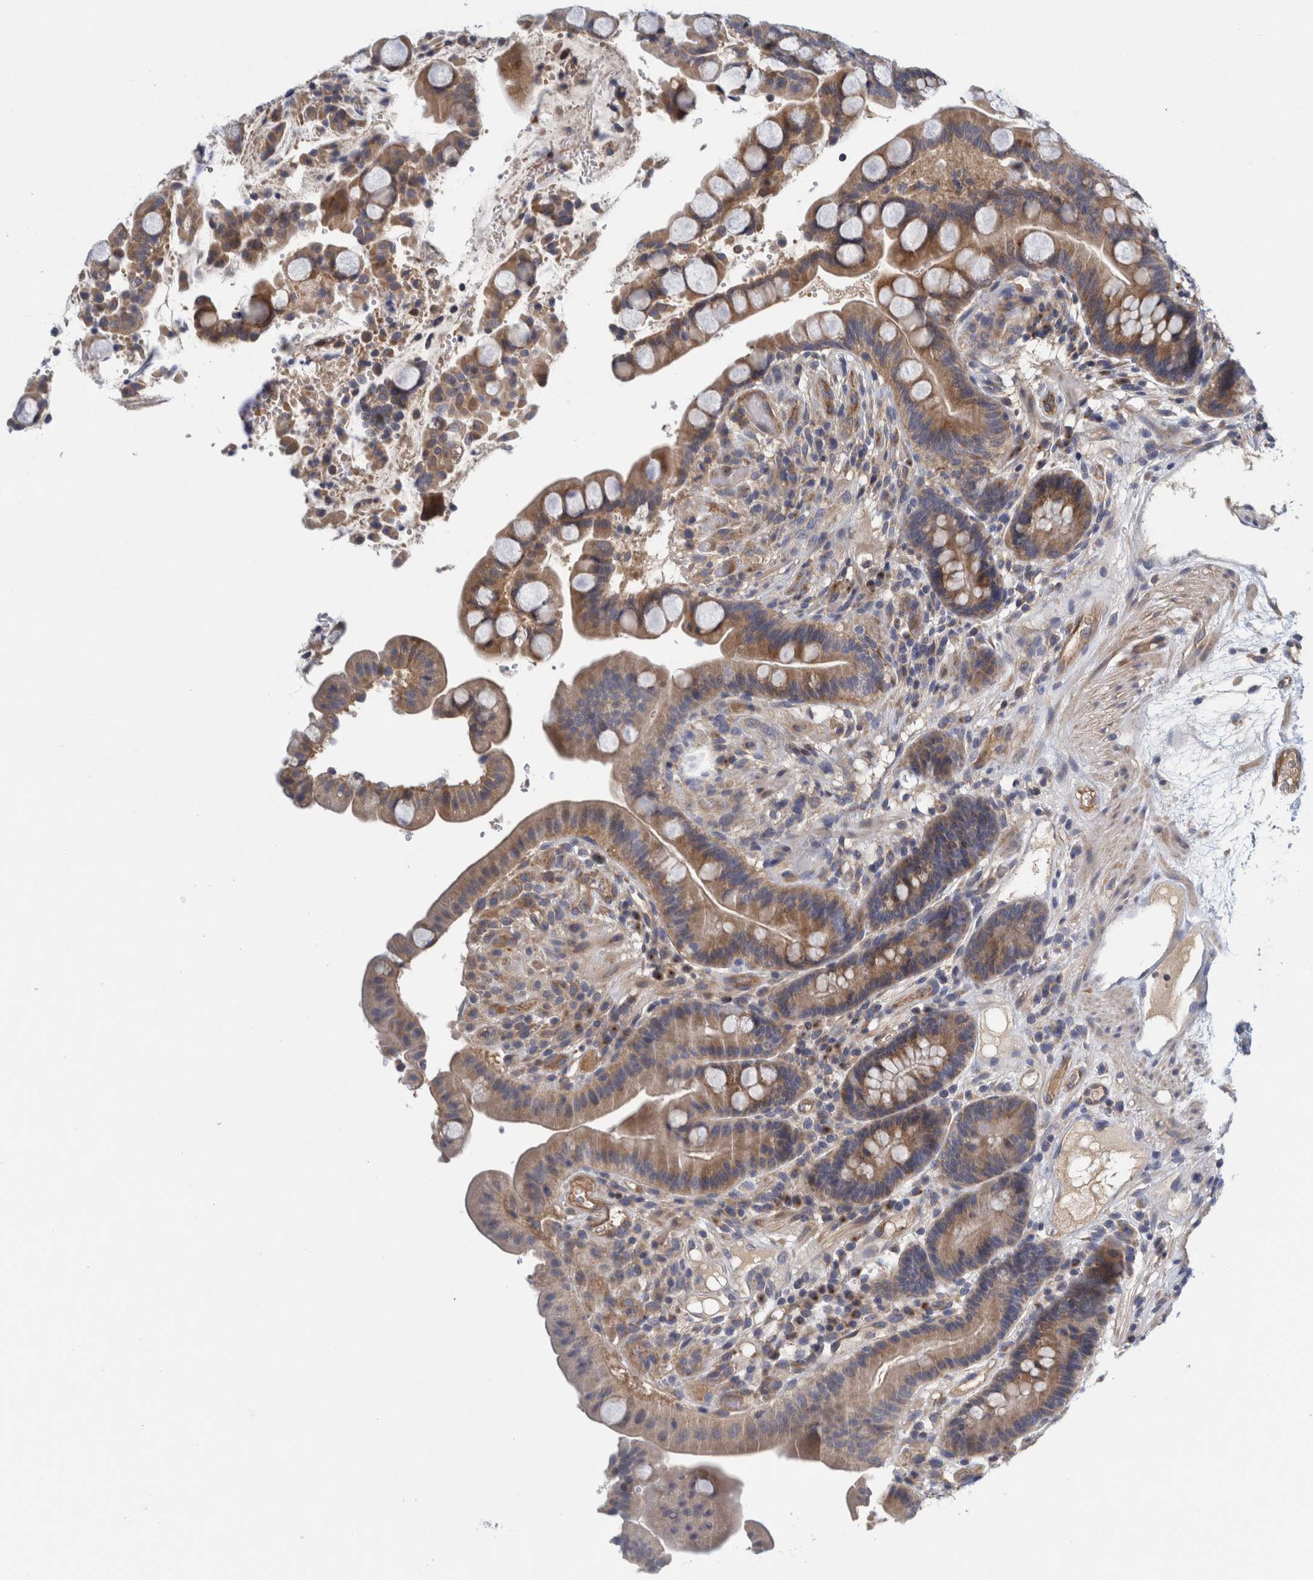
{"staining": {"intensity": "weak", "quantity": ">75%", "location": "cytoplasmic/membranous"}, "tissue": "colon", "cell_type": "Endothelial cells", "image_type": "normal", "snomed": [{"axis": "morphology", "description": "Normal tissue, NOS"}, {"axis": "topography", "description": "Colon"}], "caption": "Protein positivity by IHC reveals weak cytoplasmic/membranous staining in approximately >75% of endothelial cells in unremarkable colon.", "gene": "ZNF324B", "patient": {"sex": "male", "age": 73}}